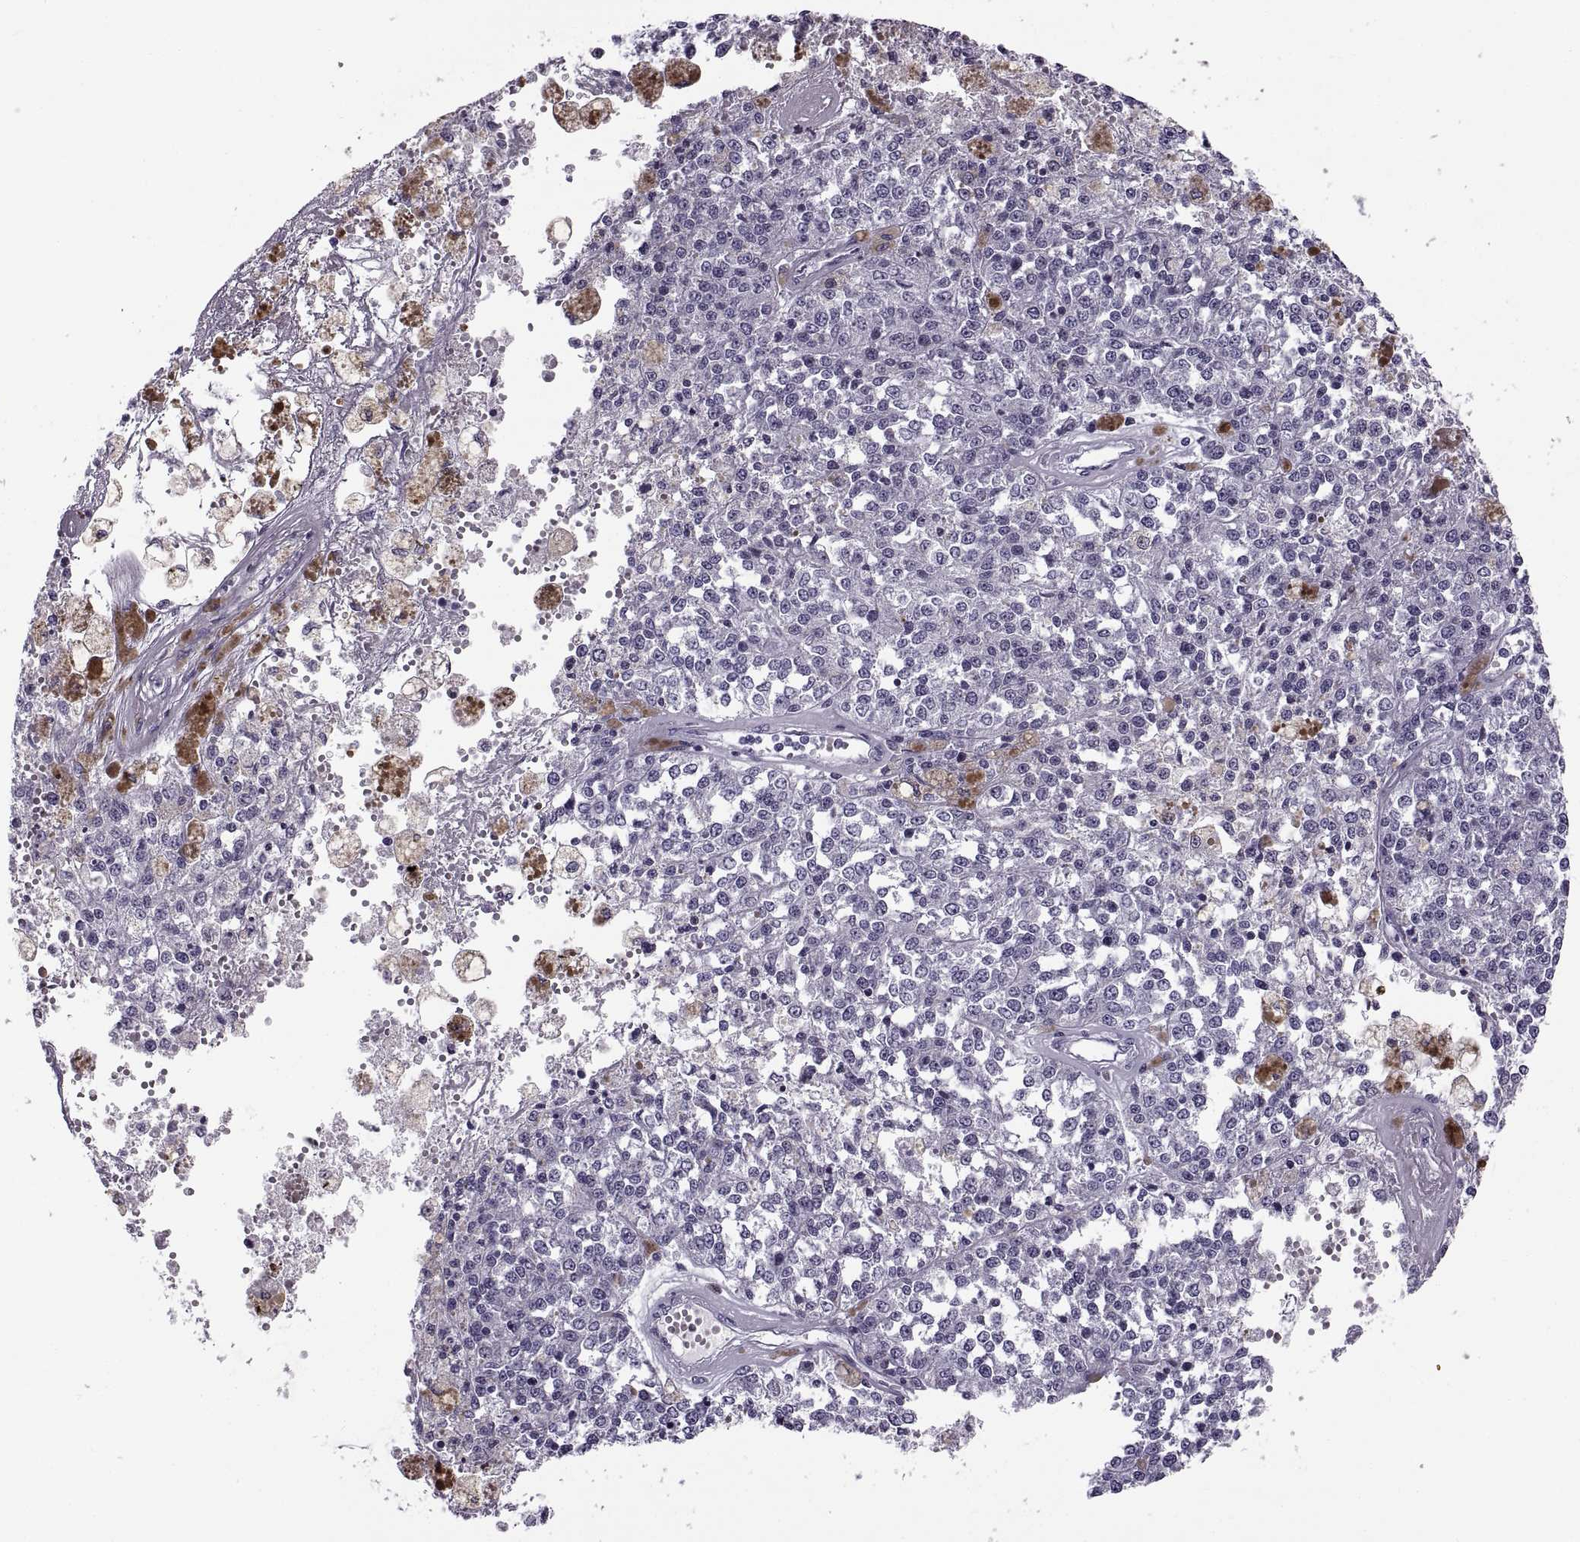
{"staining": {"intensity": "negative", "quantity": "none", "location": "none"}, "tissue": "melanoma", "cell_type": "Tumor cells", "image_type": "cancer", "snomed": [{"axis": "morphology", "description": "Malignant melanoma, Metastatic site"}, {"axis": "topography", "description": "Lymph node"}], "caption": "Melanoma stained for a protein using immunohistochemistry (IHC) exhibits no expression tumor cells.", "gene": "TBC1D3G", "patient": {"sex": "female", "age": 64}}